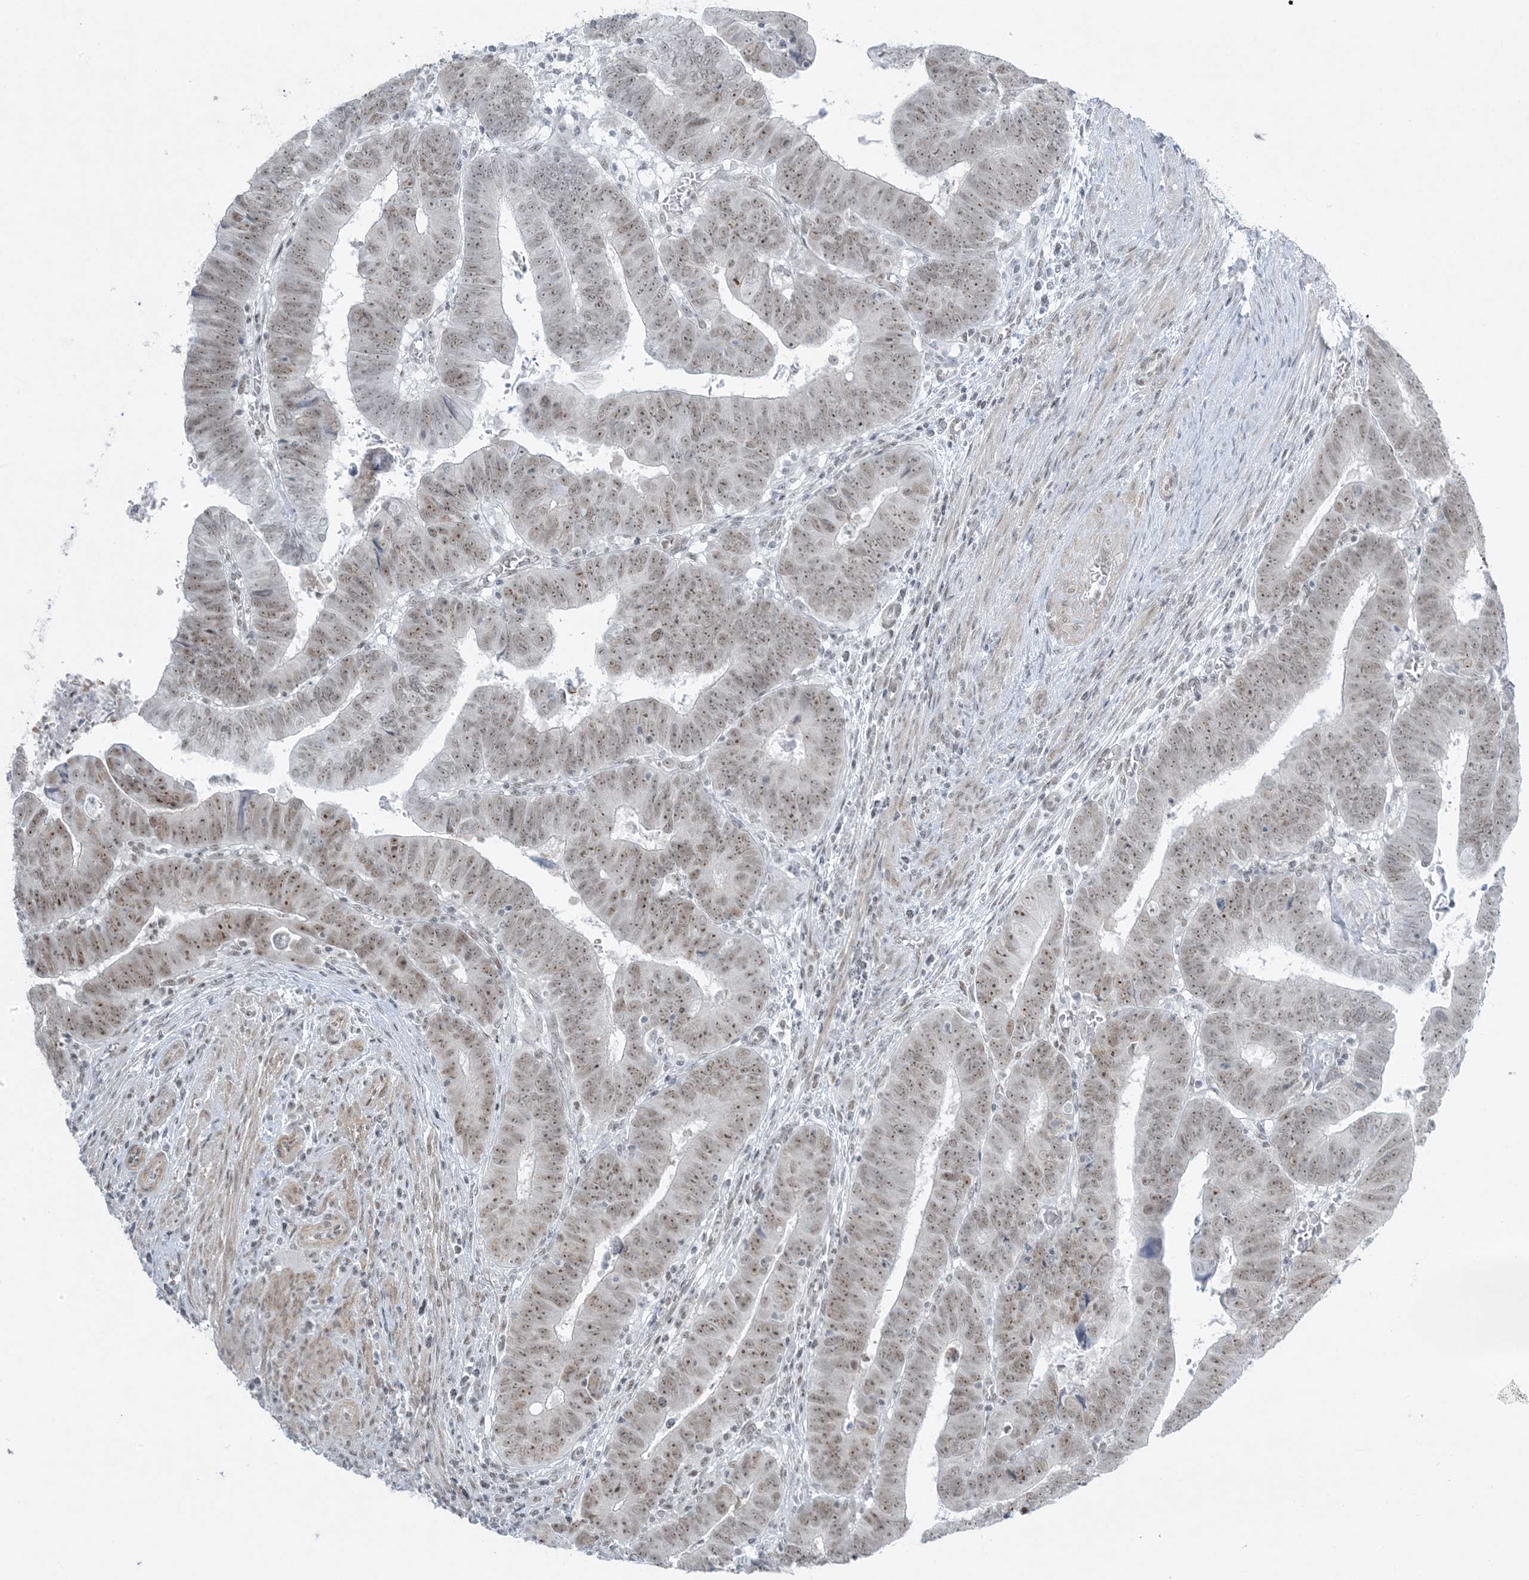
{"staining": {"intensity": "moderate", "quantity": ">75%", "location": "nuclear"}, "tissue": "colorectal cancer", "cell_type": "Tumor cells", "image_type": "cancer", "snomed": [{"axis": "morphology", "description": "Normal tissue, NOS"}, {"axis": "morphology", "description": "Adenocarcinoma, NOS"}, {"axis": "topography", "description": "Rectum"}], "caption": "Protein expression analysis of colorectal cancer (adenocarcinoma) reveals moderate nuclear expression in approximately >75% of tumor cells. (DAB (3,3'-diaminobenzidine) IHC, brown staining for protein, blue staining for nuclei).", "gene": "ZNF787", "patient": {"sex": "female", "age": 65}}